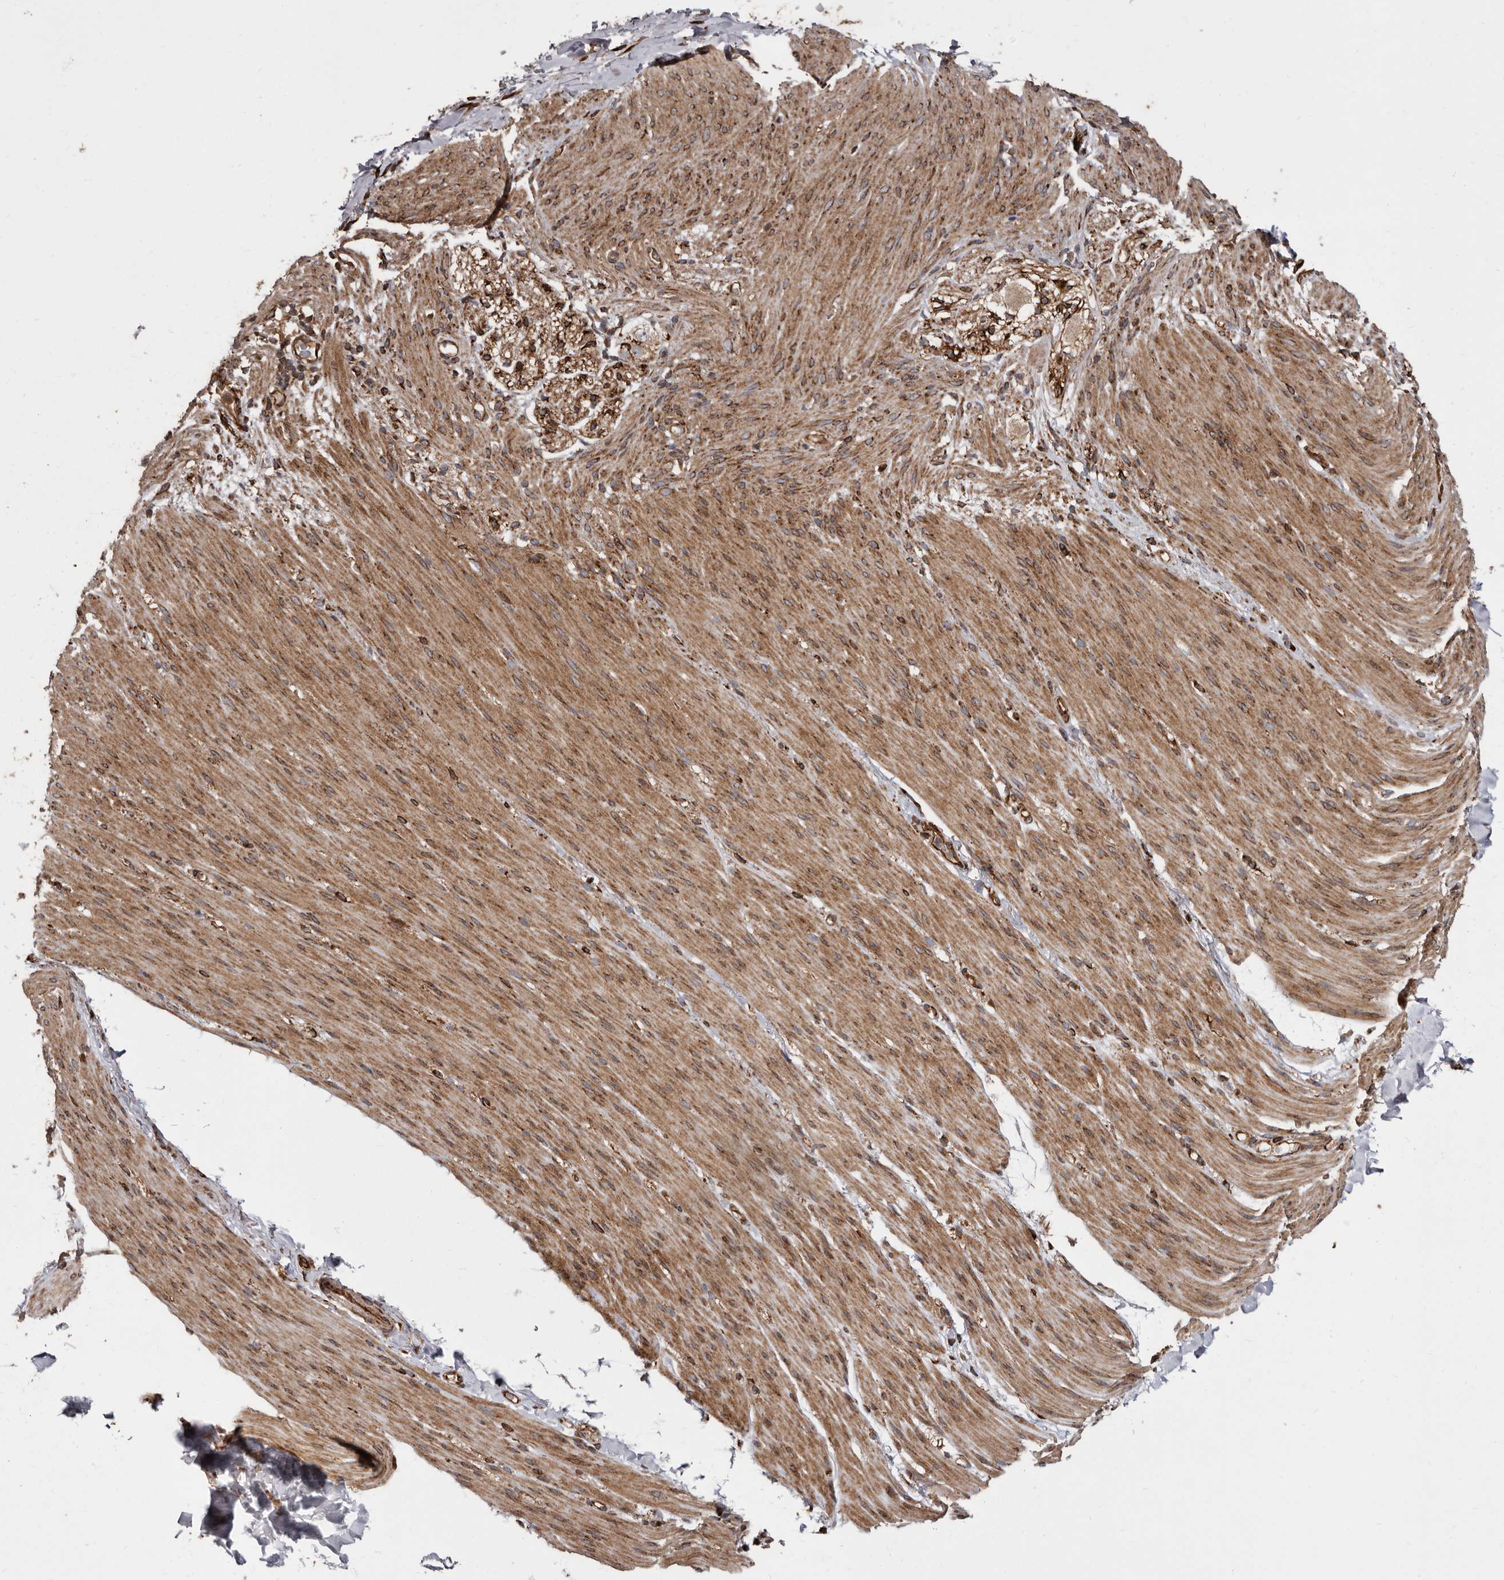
{"staining": {"intensity": "moderate", "quantity": ">75%", "location": "cytoplasmic/membranous"}, "tissue": "smooth muscle", "cell_type": "Smooth muscle cells", "image_type": "normal", "snomed": [{"axis": "morphology", "description": "Normal tissue, NOS"}, {"axis": "topography", "description": "Colon"}, {"axis": "topography", "description": "Peripheral nerve tissue"}], "caption": "Smooth muscle was stained to show a protein in brown. There is medium levels of moderate cytoplasmic/membranous expression in approximately >75% of smooth muscle cells.", "gene": "FLAD1", "patient": {"sex": "female", "age": 61}}